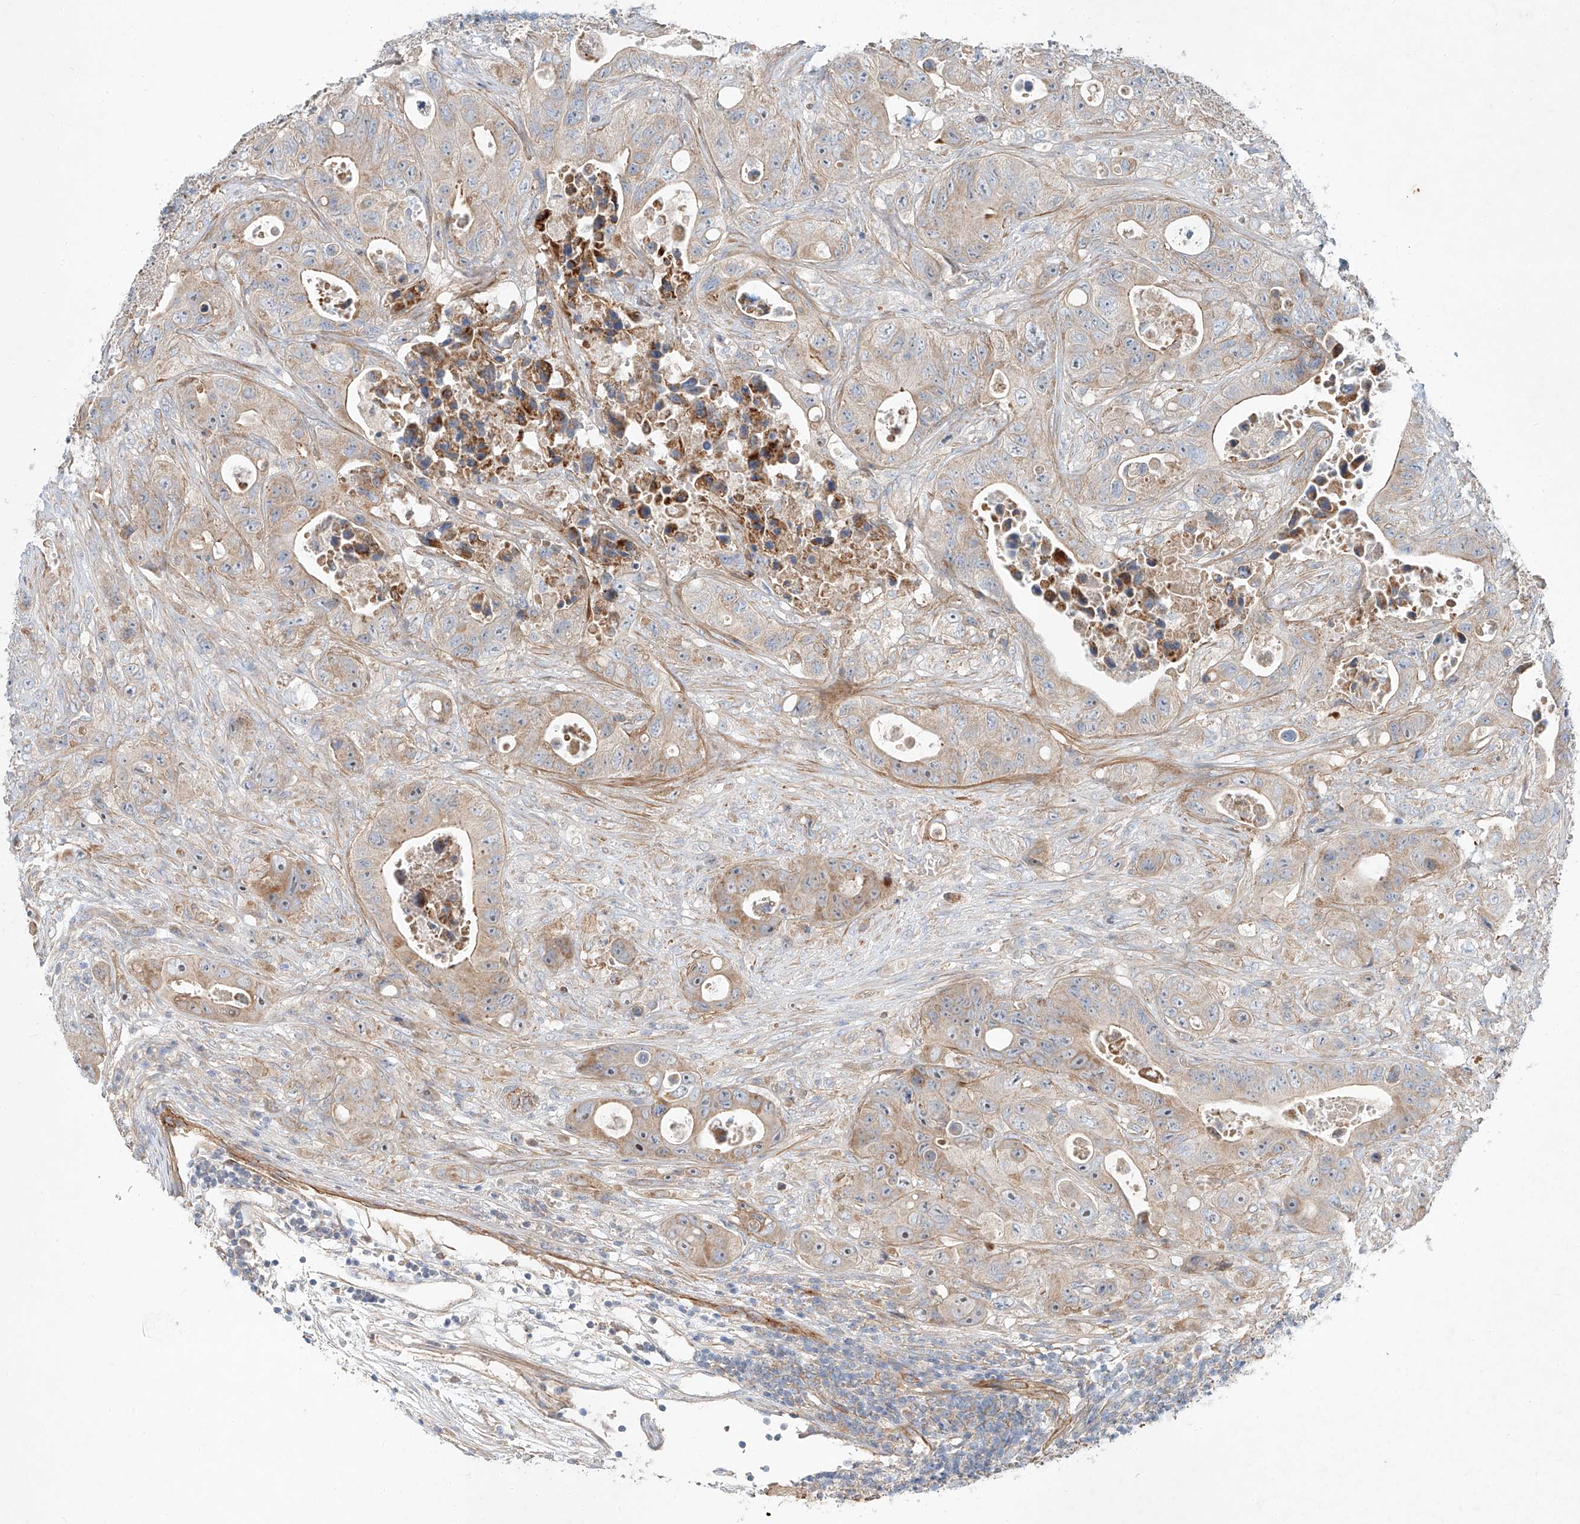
{"staining": {"intensity": "moderate", "quantity": "<25%", "location": "cytoplasmic/membranous"}, "tissue": "colorectal cancer", "cell_type": "Tumor cells", "image_type": "cancer", "snomed": [{"axis": "morphology", "description": "Adenocarcinoma, NOS"}, {"axis": "topography", "description": "Colon"}], "caption": "Colorectal cancer (adenocarcinoma) stained with a protein marker exhibits moderate staining in tumor cells.", "gene": "AJM1", "patient": {"sex": "female", "age": 46}}